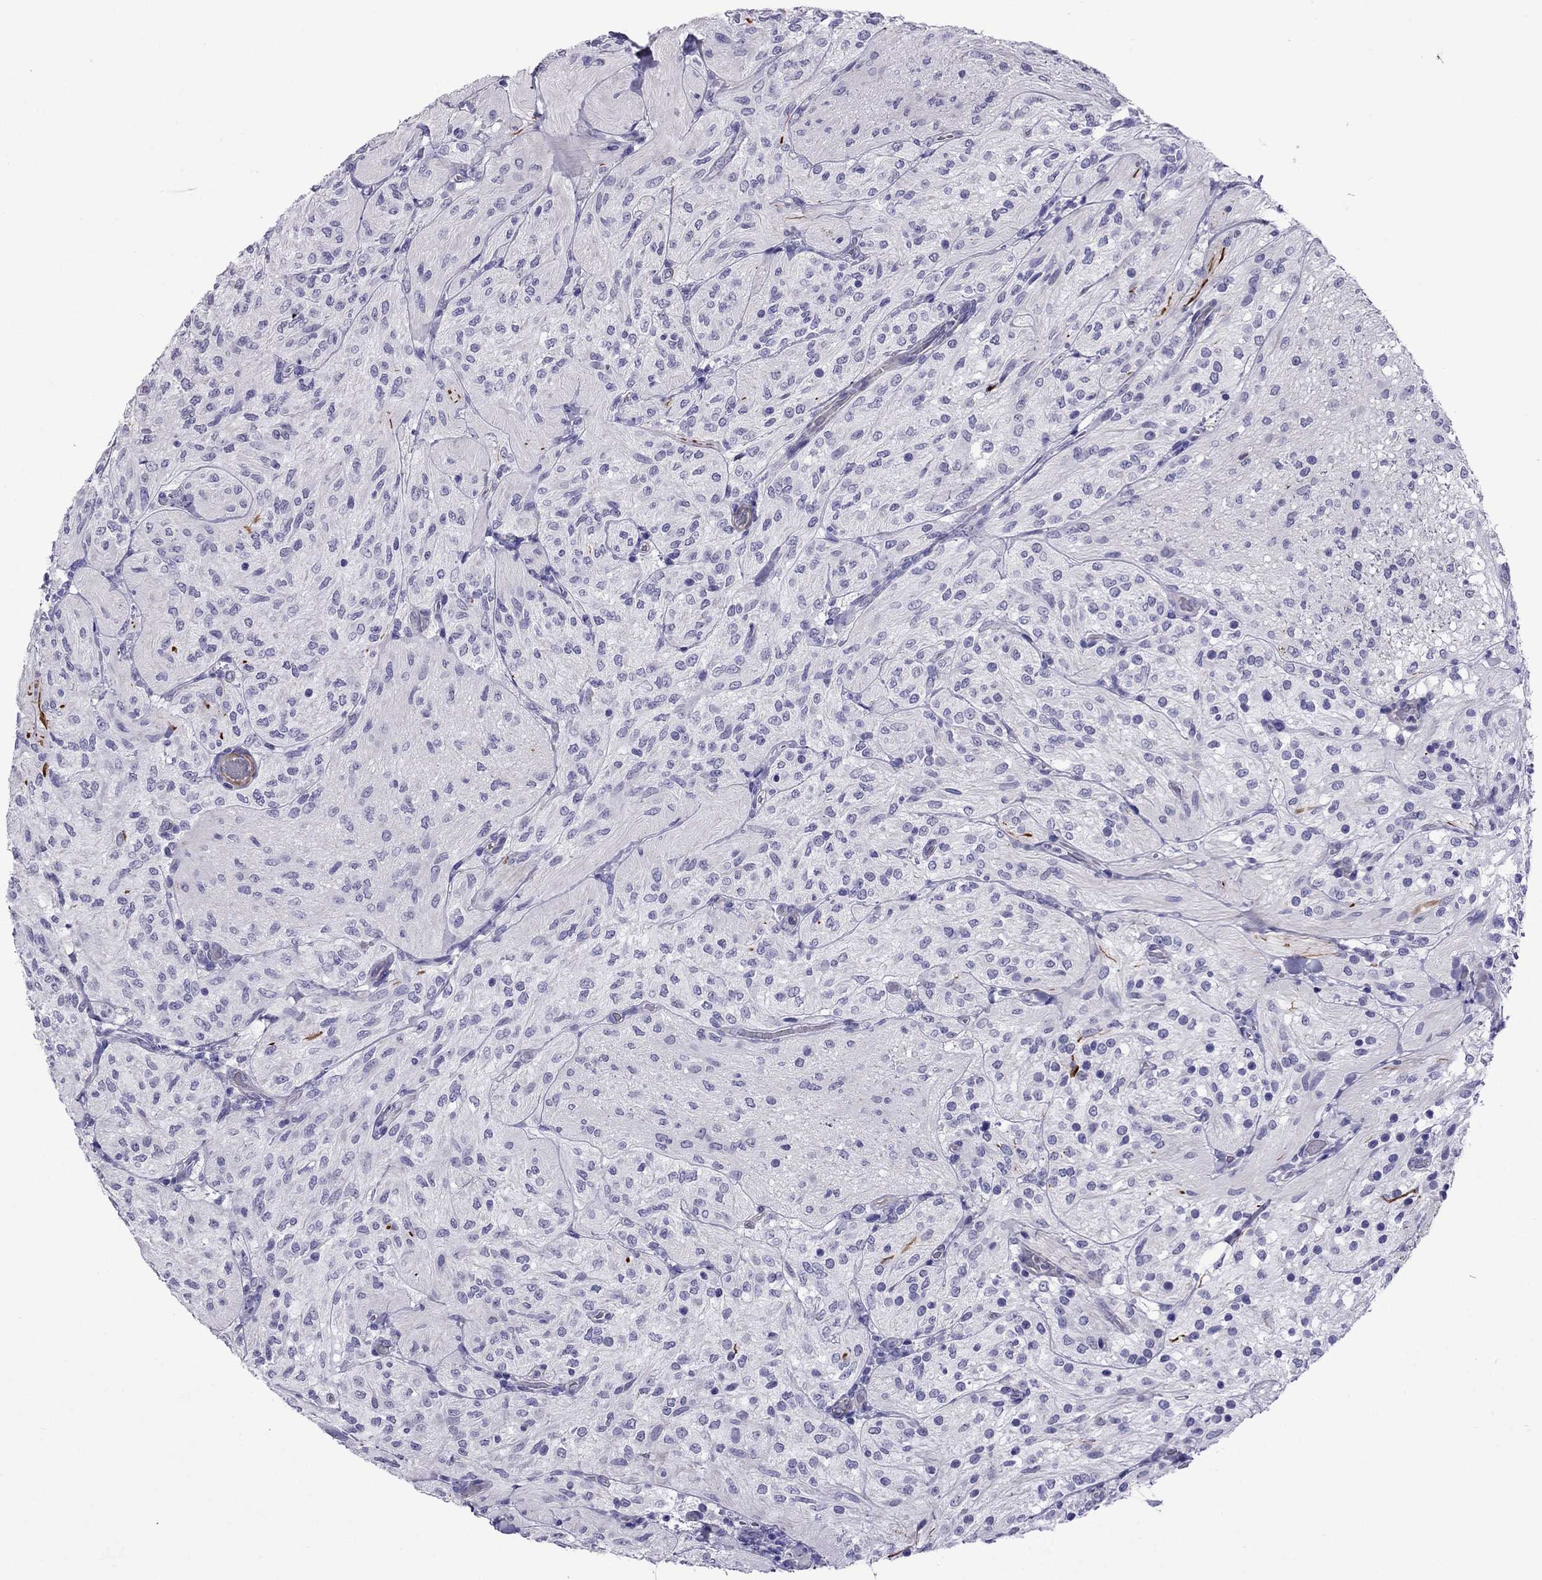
{"staining": {"intensity": "negative", "quantity": "none", "location": "none"}, "tissue": "glioma", "cell_type": "Tumor cells", "image_type": "cancer", "snomed": [{"axis": "morphology", "description": "Glioma, malignant, Low grade"}, {"axis": "topography", "description": "Brain"}], "caption": "A micrograph of malignant low-grade glioma stained for a protein displays no brown staining in tumor cells.", "gene": "CHRNA5", "patient": {"sex": "male", "age": 3}}